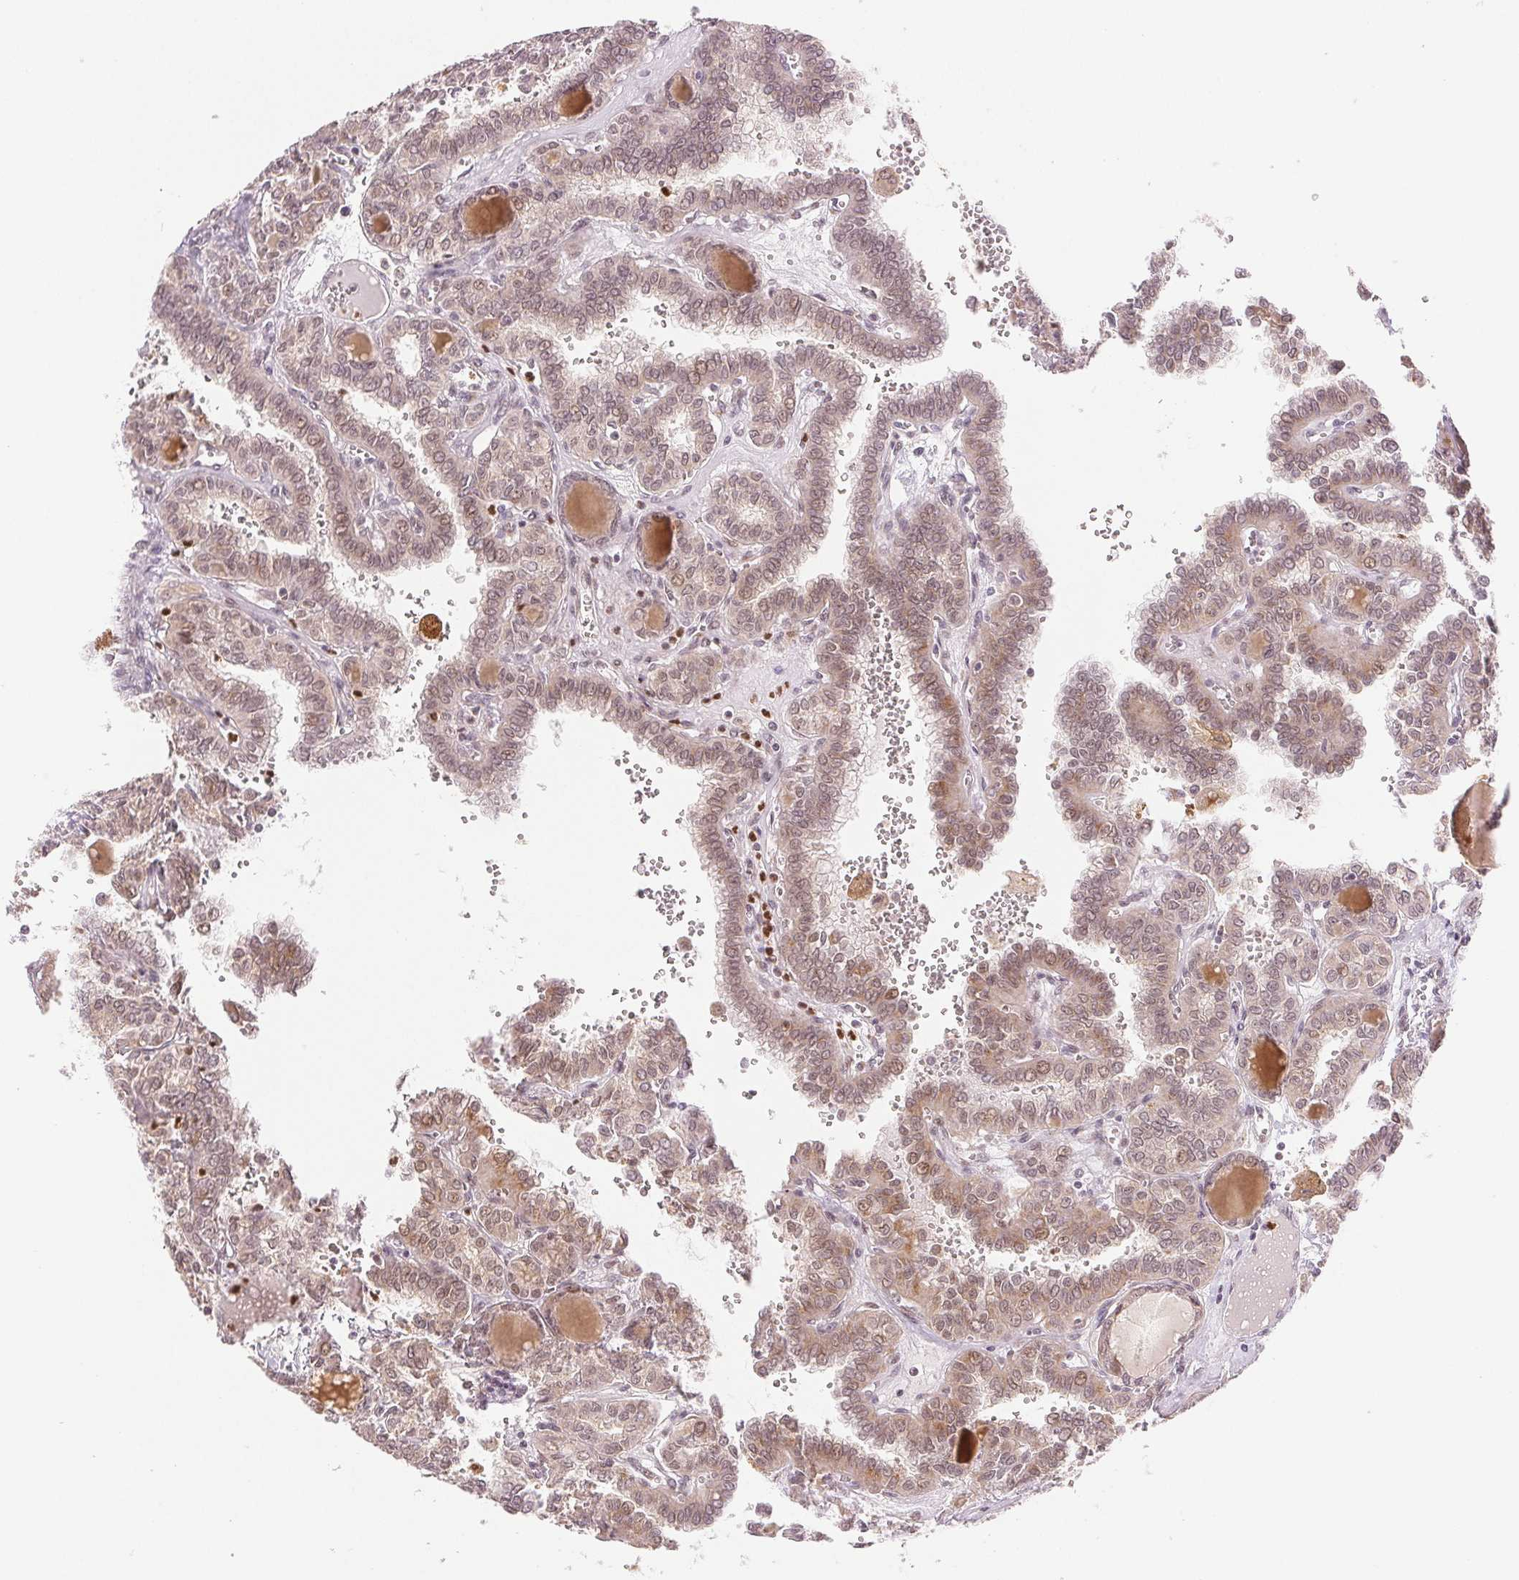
{"staining": {"intensity": "weak", "quantity": ">75%", "location": "nuclear"}, "tissue": "thyroid cancer", "cell_type": "Tumor cells", "image_type": "cancer", "snomed": [{"axis": "morphology", "description": "Papillary adenocarcinoma, NOS"}, {"axis": "topography", "description": "Thyroid gland"}], "caption": "This histopathology image exhibits immunohistochemistry (IHC) staining of thyroid cancer, with low weak nuclear positivity in about >75% of tumor cells.", "gene": "GRHL3", "patient": {"sex": "female", "age": 41}}